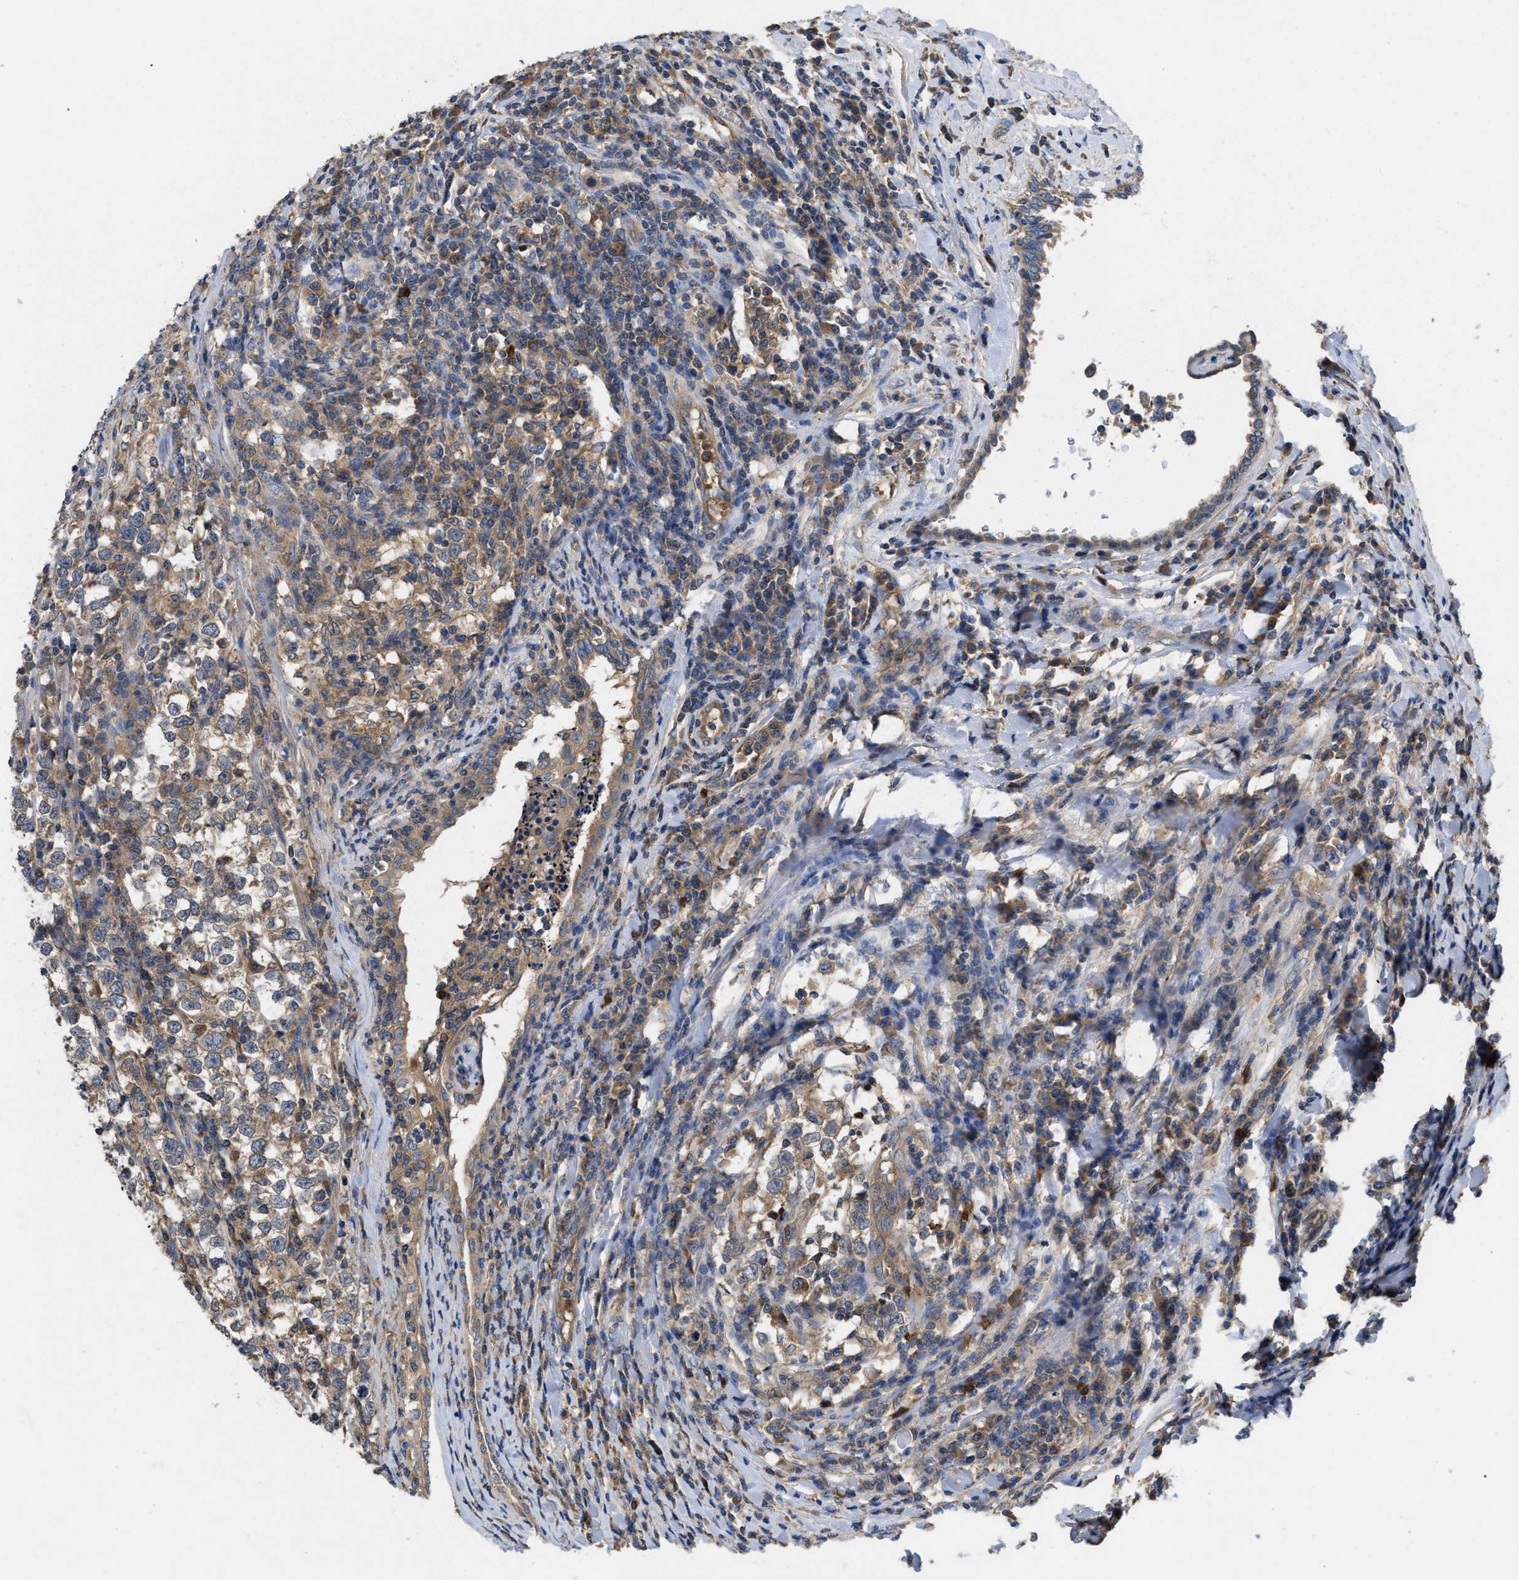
{"staining": {"intensity": "moderate", "quantity": "25%-75%", "location": "cytoplasmic/membranous"}, "tissue": "testis cancer", "cell_type": "Tumor cells", "image_type": "cancer", "snomed": [{"axis": "morphology", "description": "Normal tissue, NOS"}, {"axis": "morphology", "description": "Seminoma, NOS"}, {"axis": "topography", "description": "Testis"}], "caption": "Testis seminoma was stained to show a protein in brown. There is medium levels of moderate cytoplasmic/membranous staining in approximately 25%-75% of tumor cells.", "gene": "RNF216", "patient": {"sex": "male", "age": 43}}